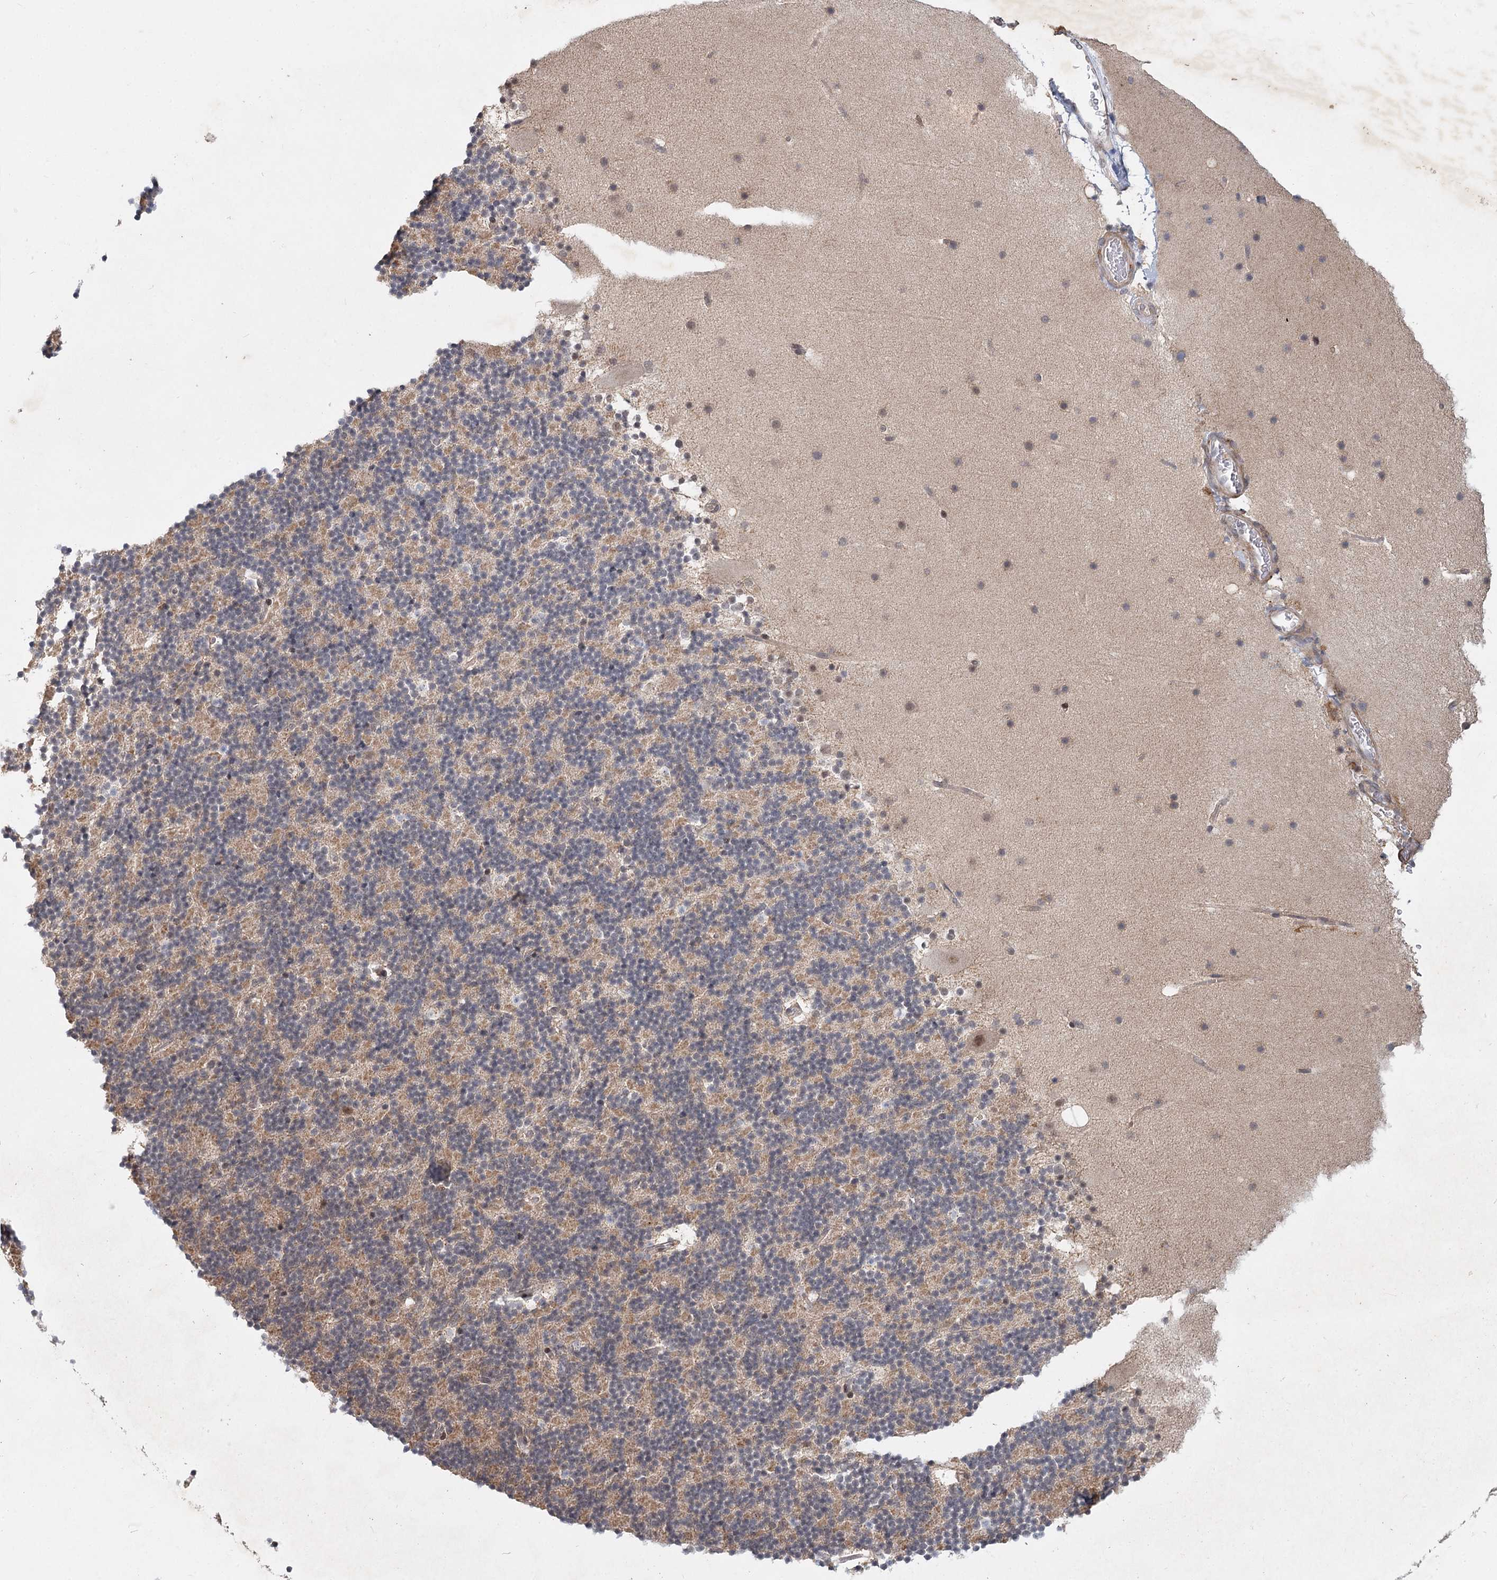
{"staining": {"intensity": "moderate", "quantity": "25%-75%", "location": "cytoplasmic/membranous"}, "tissue": "cerebellum", "cell_type": "Cells in granular layer", "image_type": "normal", "snomed": [{"axis": "morphology", "description": "Normal tissue, NOS"}, {"axis": "topography", "description": "Cerebellum"}], "caption": "A high-resolution image shows immunohistochemistry staining of normal cerebellum, which displays moderate cytoplasmic/membranous positivity in about 25%-75% of cells in granular layer. Ihc stains the protein of interest in brown and the nuclei are stained blue.", "gene": "AP3B1", "patient": {"sex": "male", "age": 57}}